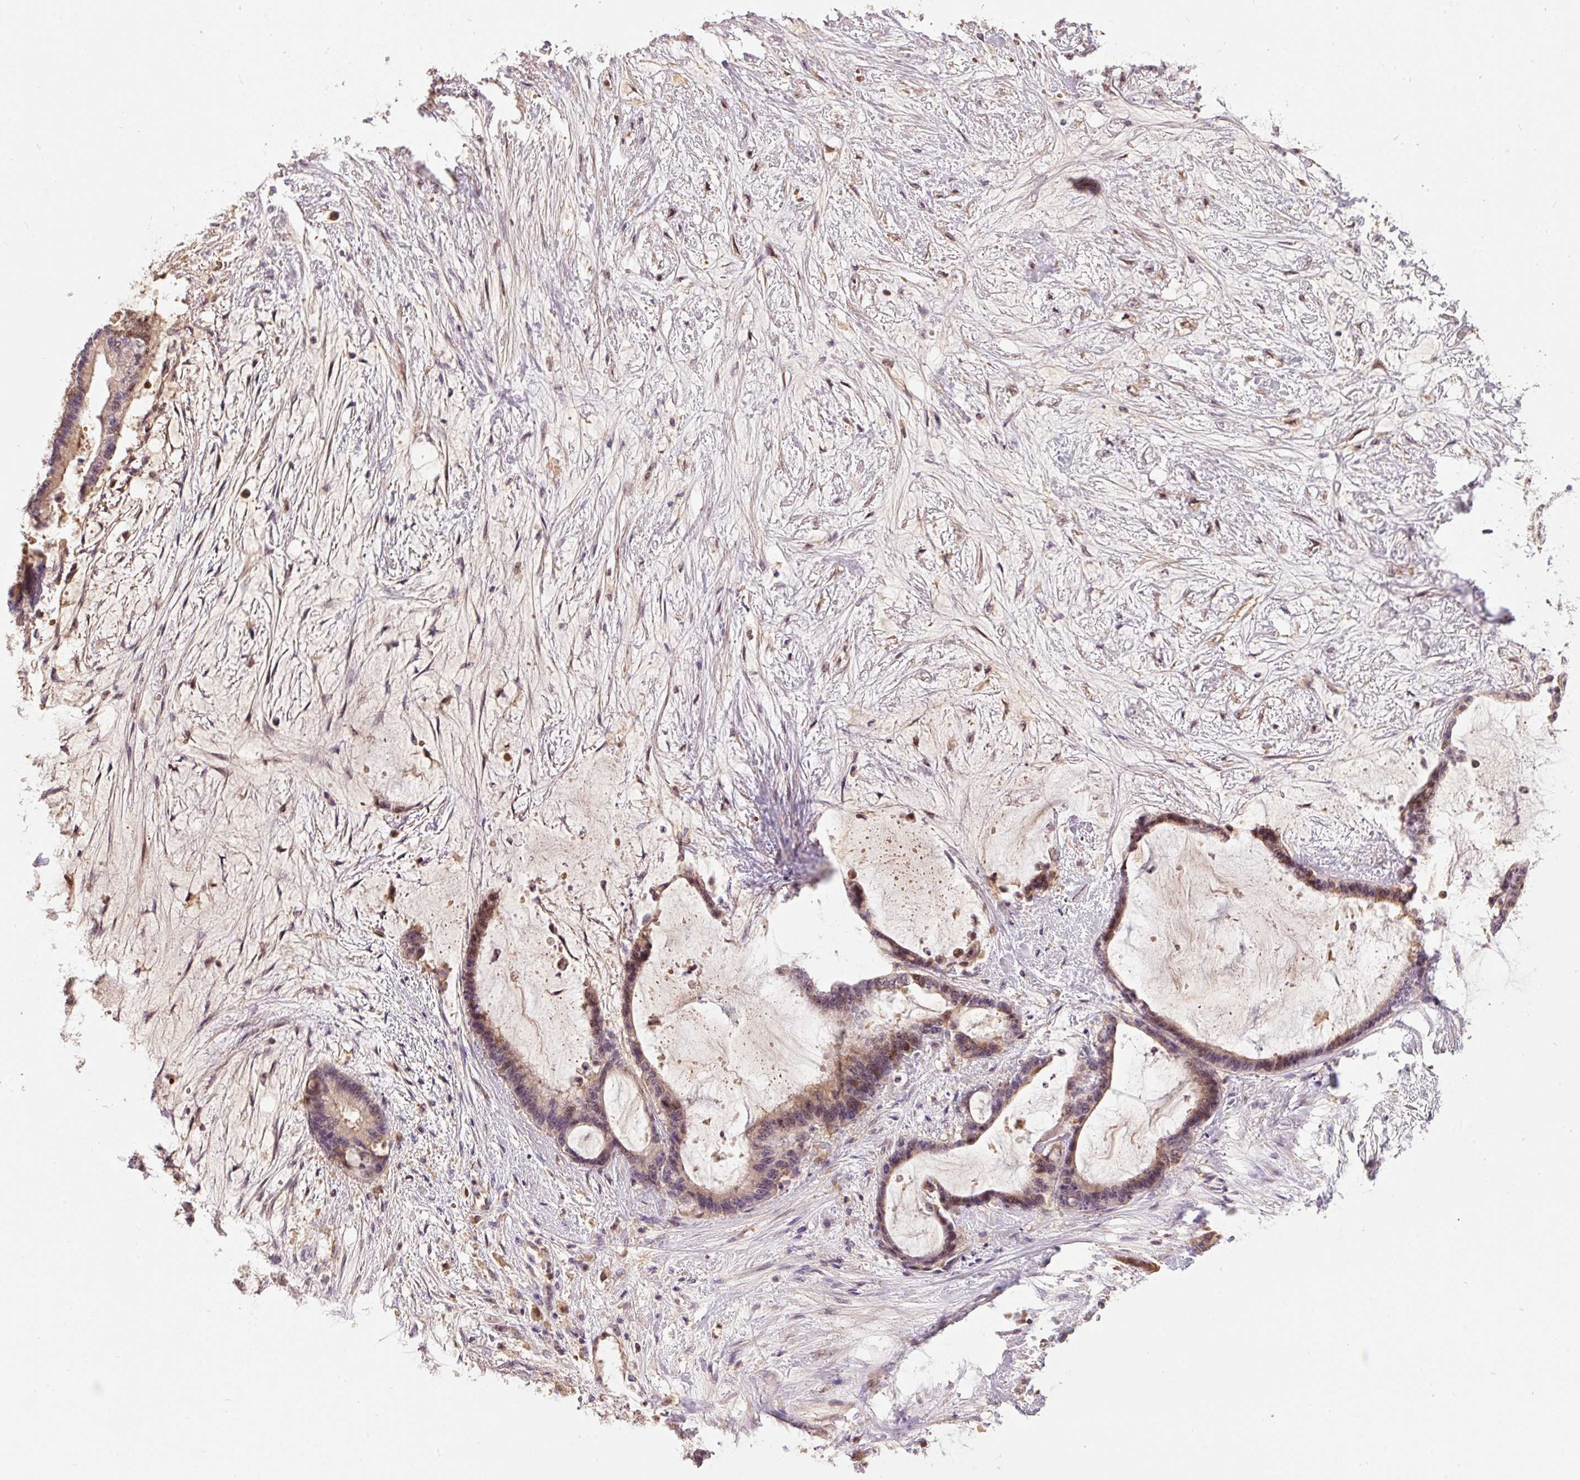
{"staining": {"intensity": "moderate", "quantity": "<25%", "location": "cytoplasmic/membranous,nuclear"}, "tissue": "liver cancer", "cell_type": "Tumor cells", "image_type": "cancer", "snomed": [{"axis": "morphology", "description": "Normal tissue, NOS"}, {"axis": "morphology", "description": "Cholangiocarcinoma"}, {"axis": "topography", "description": "Liver"}, {"axis": "topography", "description": "Peripheral nerve tissue"}], "caption": "IHC histopathology image of neoplastic tissue: liver cholangiocarcinoma stained using IHC shows low levels of moderate protein expression localized specifically in the cytoplasmic/membranous and nuclear of tumor cells, appearing as a cytoplasmic/membranous and nuclear brown color.", "gene": "CMTM8", "patient": {"sex": "female", "age": 73}}